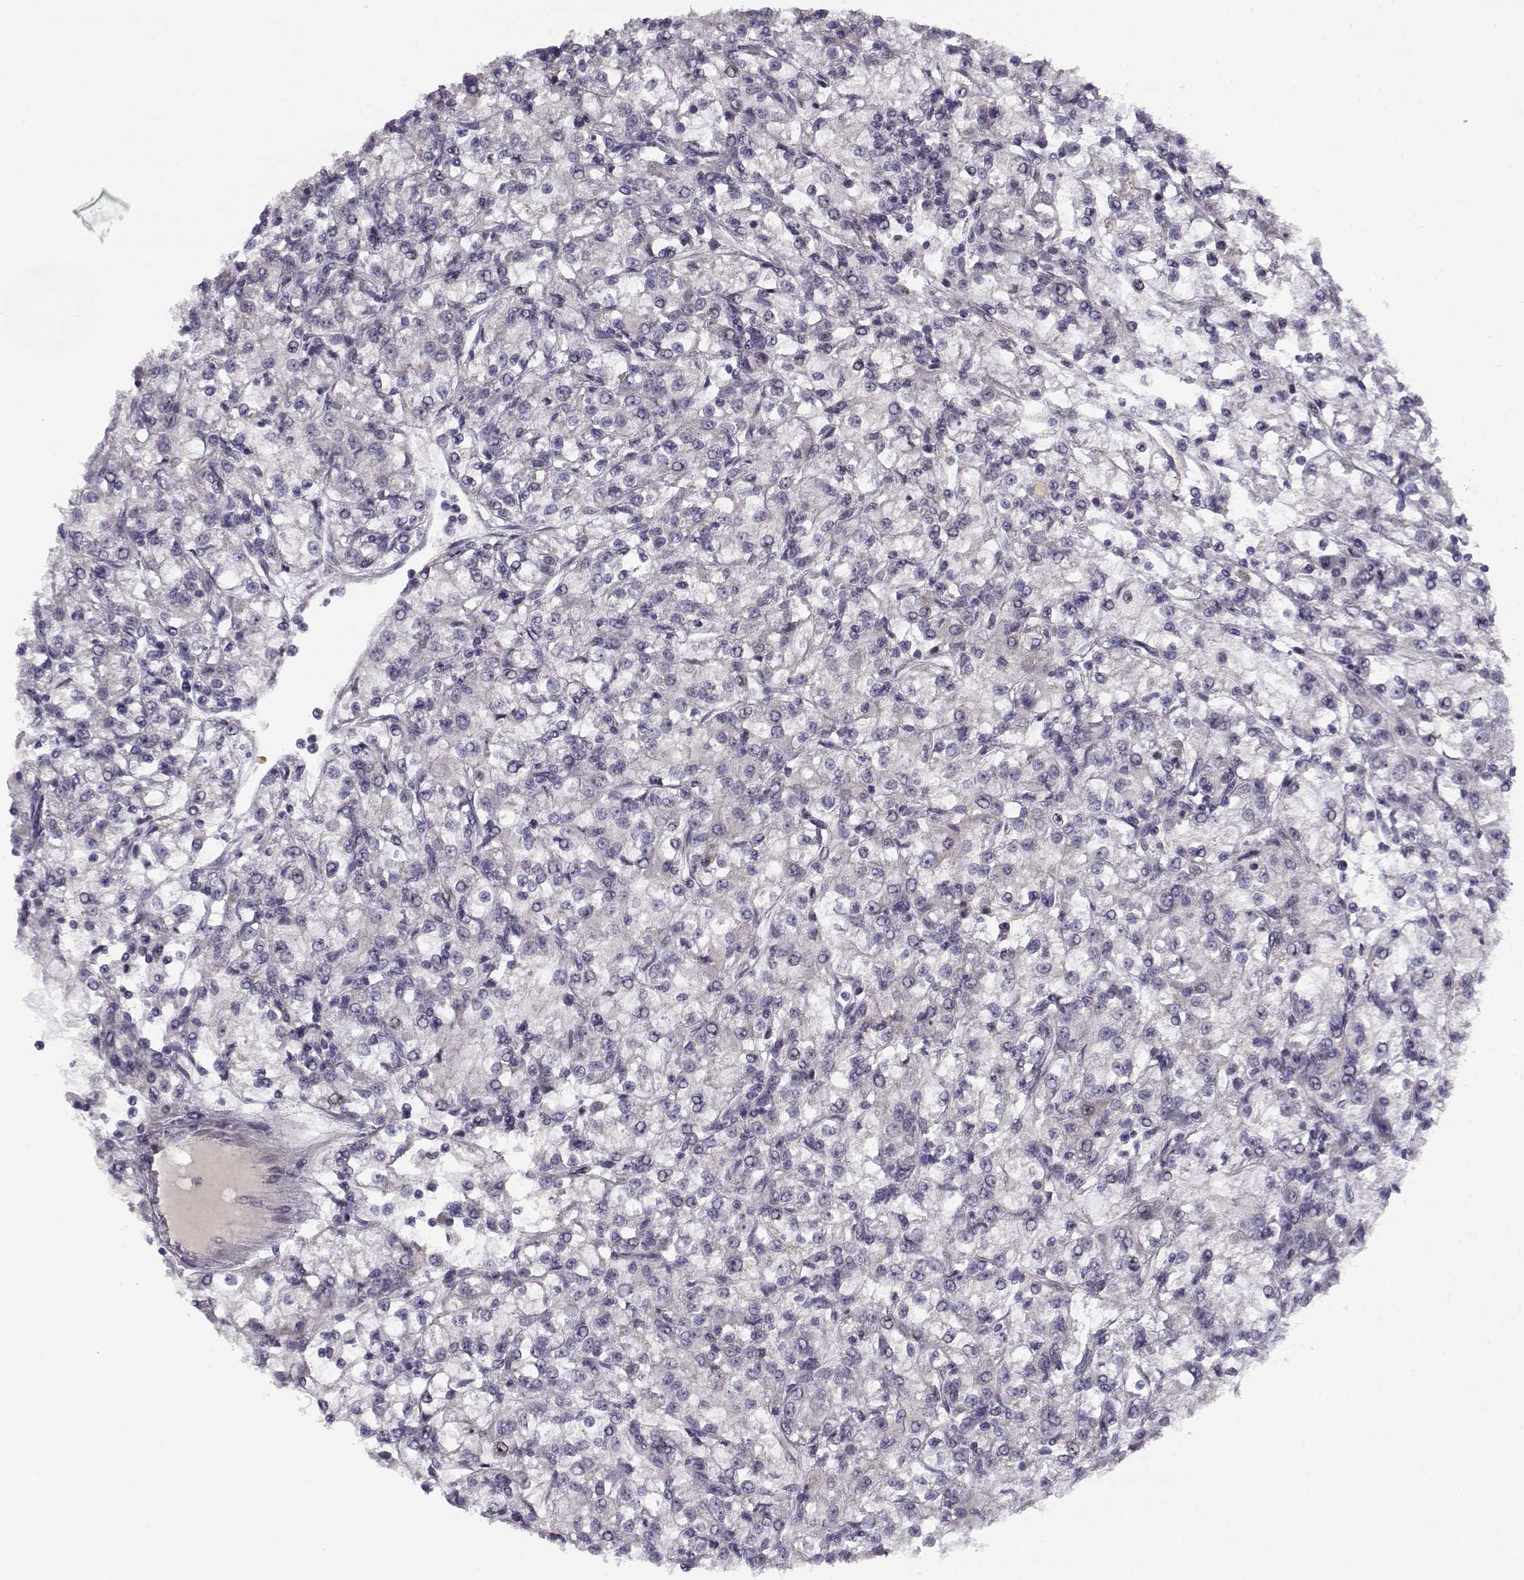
{"staining": {"intensity": "negative", "quantity": "none", "location": "none"}, "tissue": "renal cancer", "cell_type": "Tumor cells", "image_type": "cancer", "snomed": [{"axis": "morphology", "description": "Adenocarcinoma, NOS"}, {"axis": "topography", "description": "Kidney"}], "caption": "High power microscopy histopathology image of an IHC image of renal cancer (adenocarcinoma), revealing no significant staining in tumor cells.", "gene": "DDX25", "patient": {"sex": "female", "age": 59}}